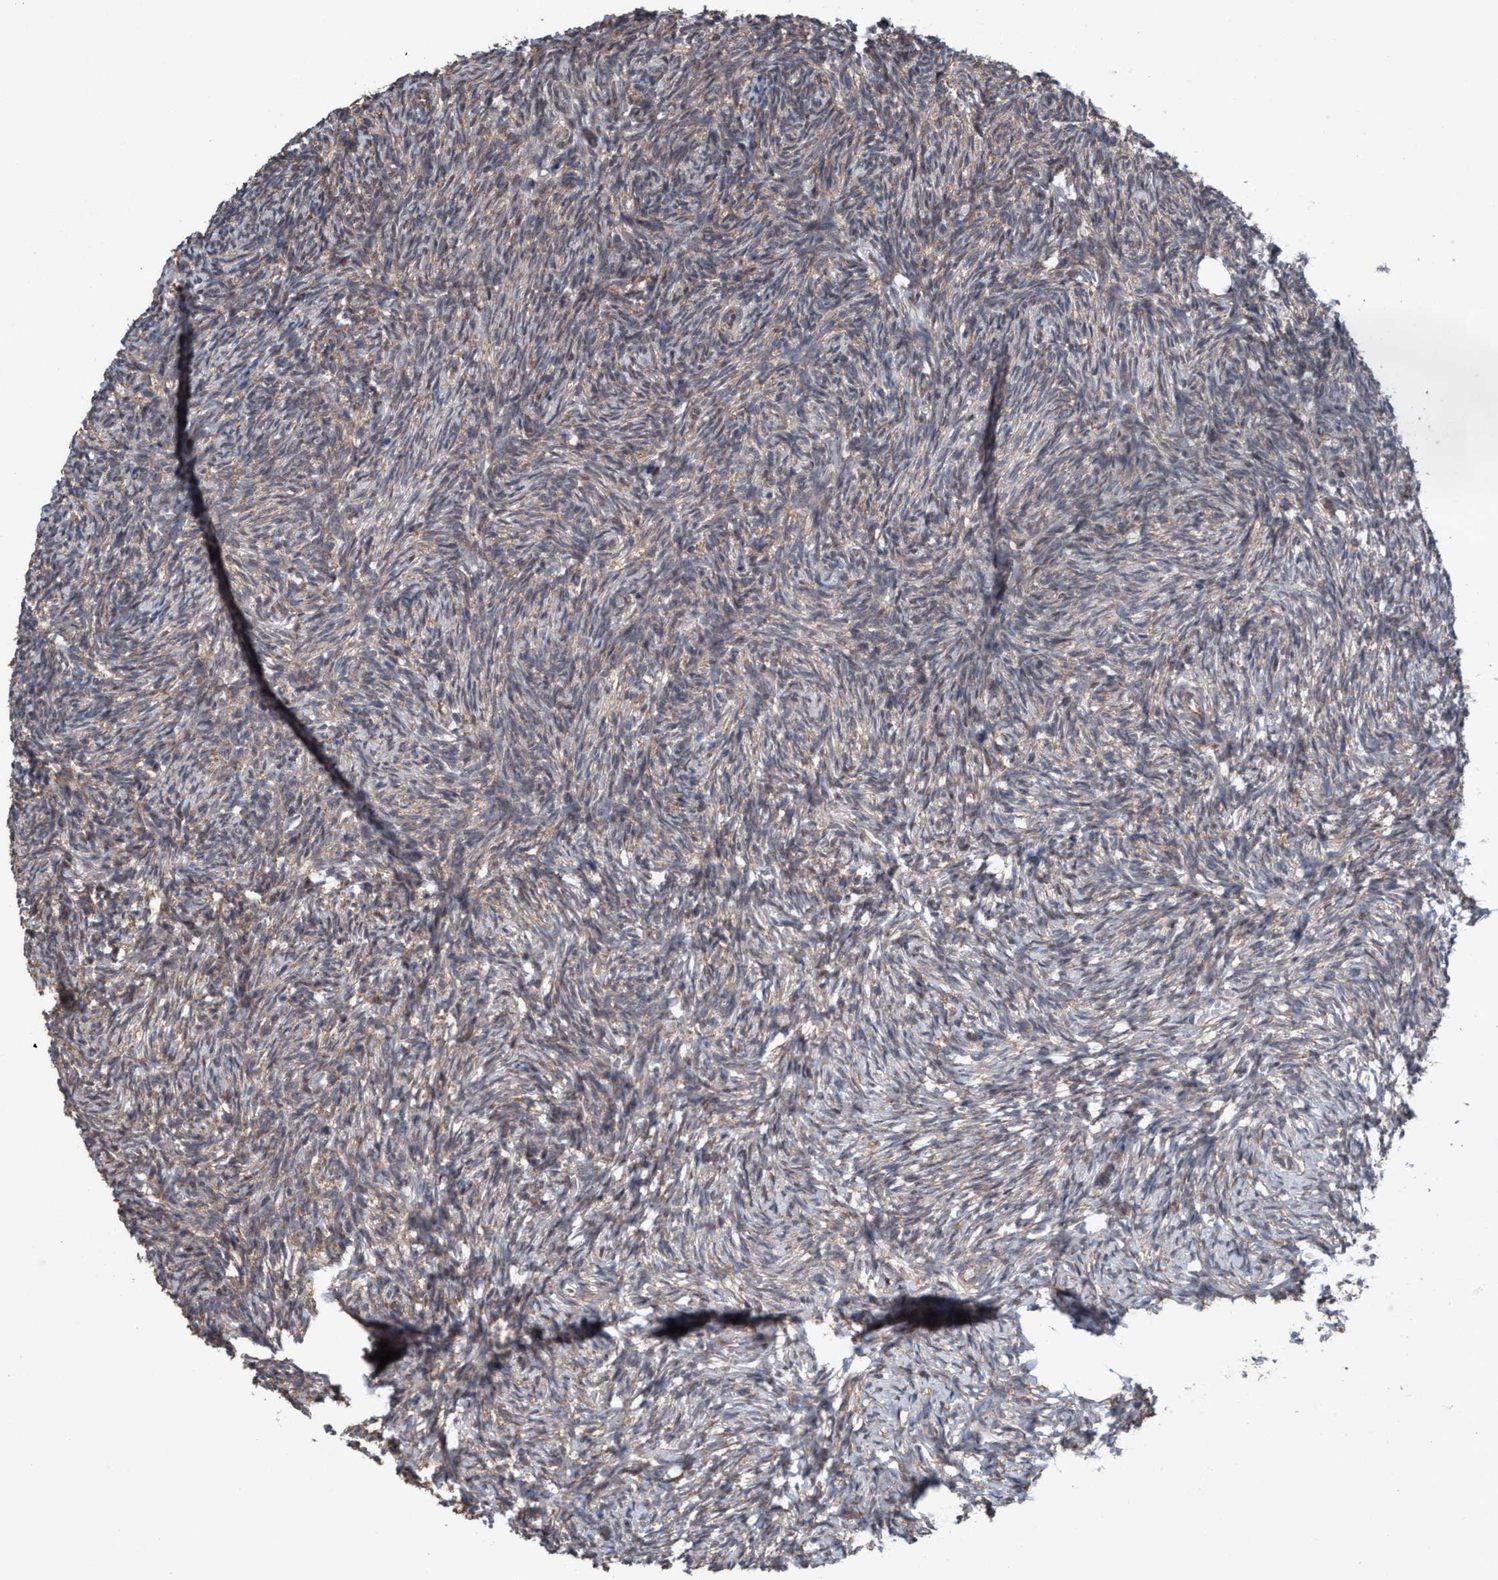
{"staining": {"intensity": "weak", "quantity": ">75%", "location": "cytoplasmic/membranous,nuclear"}, "tissue": "ovary", "cell_type": "Ovarian stroma cells", "image_type": "normal", "snomed": [{"axis": "morphology", "description": "Normal tissue, NOS"}, {"axis": "topography", "description": "Ovary"}], "caption": "Approximately >75% of ovarian stroma cells in normal human ovary exhibit weak cytoplasmic/membranous,nuclear protein staining as visualized by brown immunohistochemical staining.", "gene": "METAP2", "patient": {"sex": "female", "age": 35}}